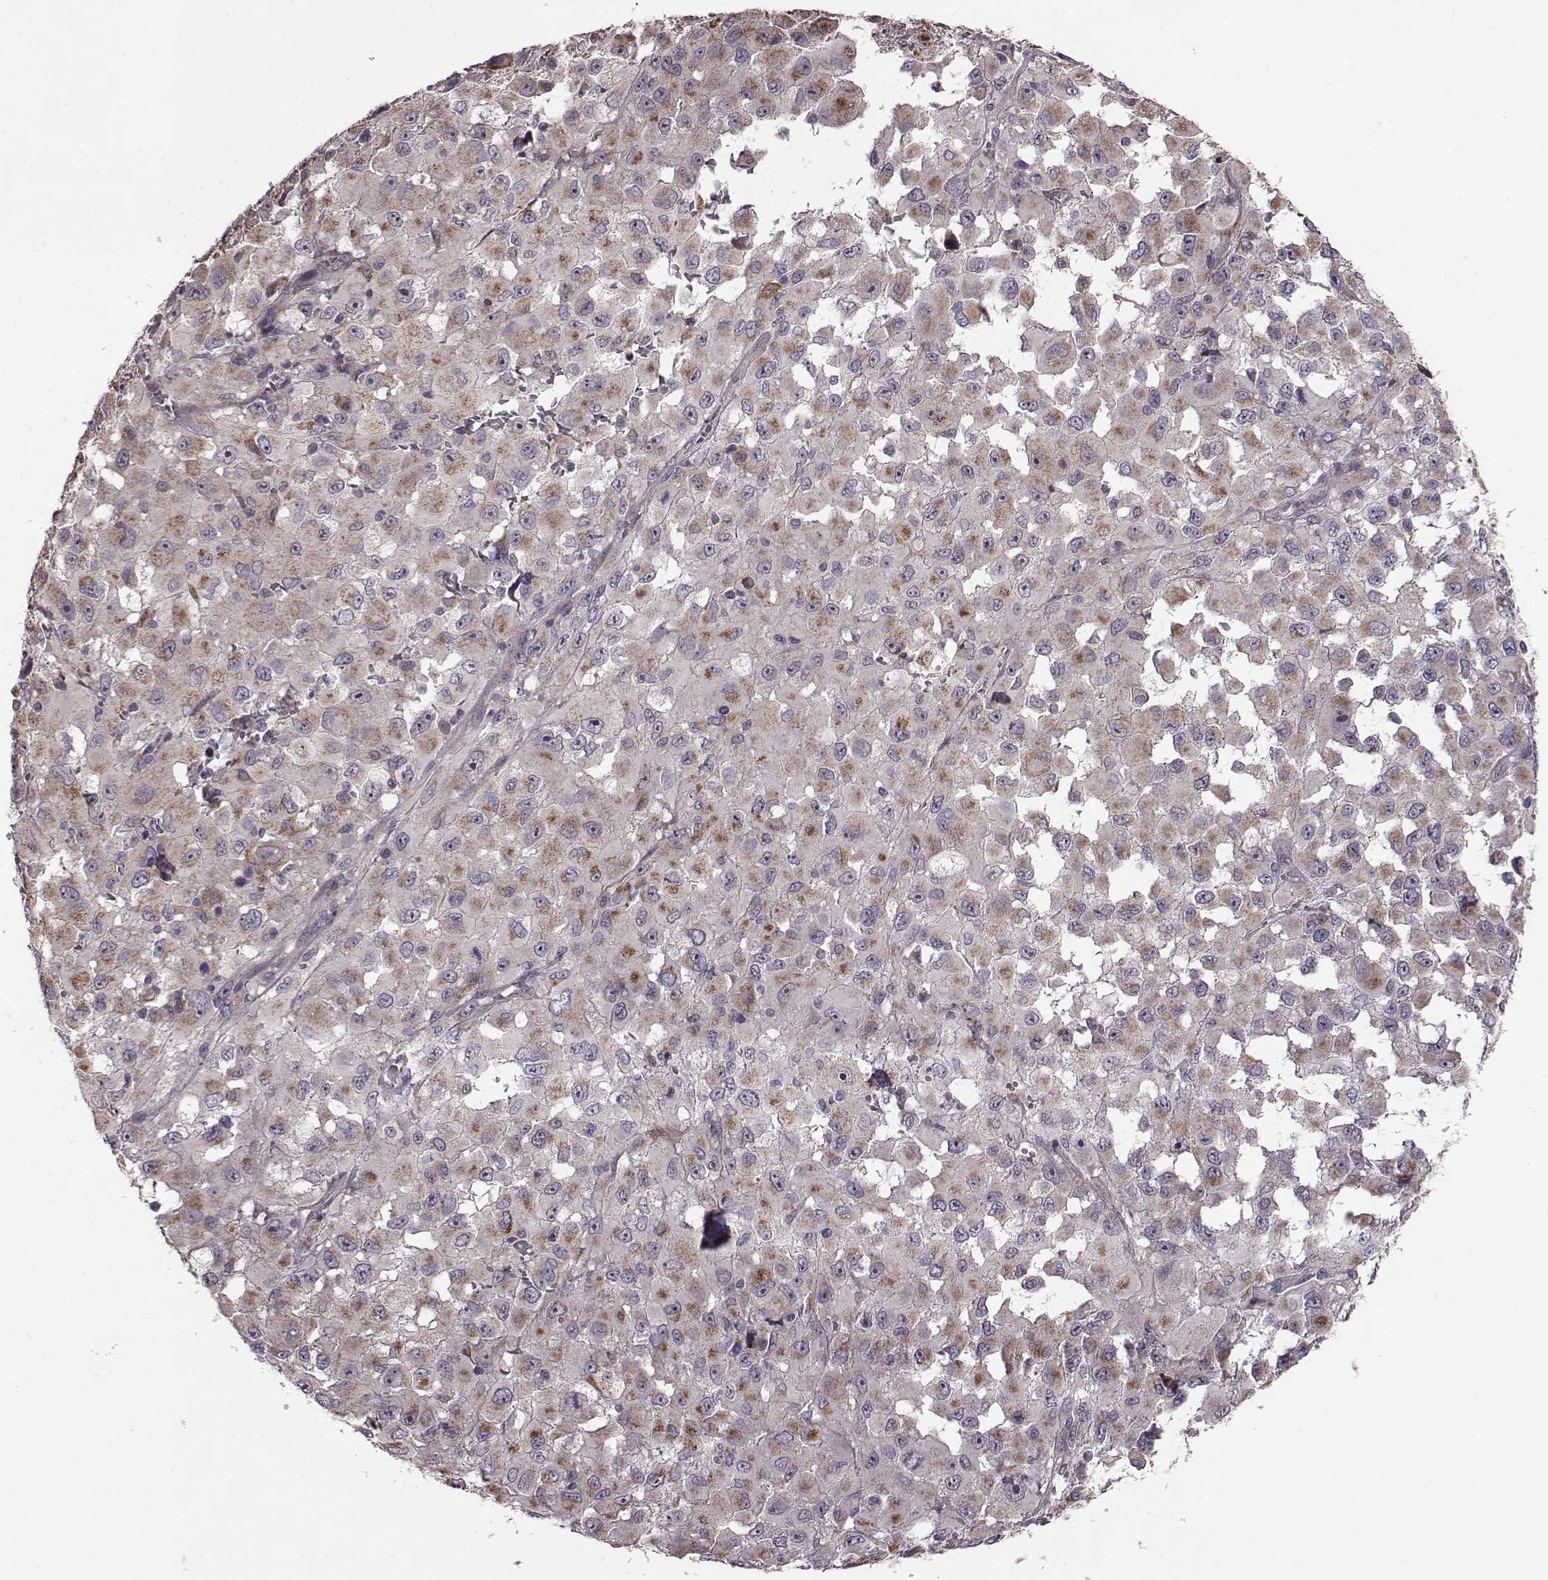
{"staining": {"intensity": "moderate", "quantity": "25%-75%", "location": "cytoplasmic/membranous"}, "tissue": "melanoma", "cell_type": "Tumor cells", "image_type": "cancer", "snomed": [{"axis": "morphology", "description": "Malignant melanoma, Metastatic site"}, {"axis": "topography", "description": "Lymph node"}], "caption": "Immunohistochemical staining of human malignant melanoma (metastatic site) demonstrates medium levels of moderate cytoplasmic/membranous expression in about 25%-75% of tumor cells.", "gene": "PUDP", "patient": {"sex": "male", "age": 50}}